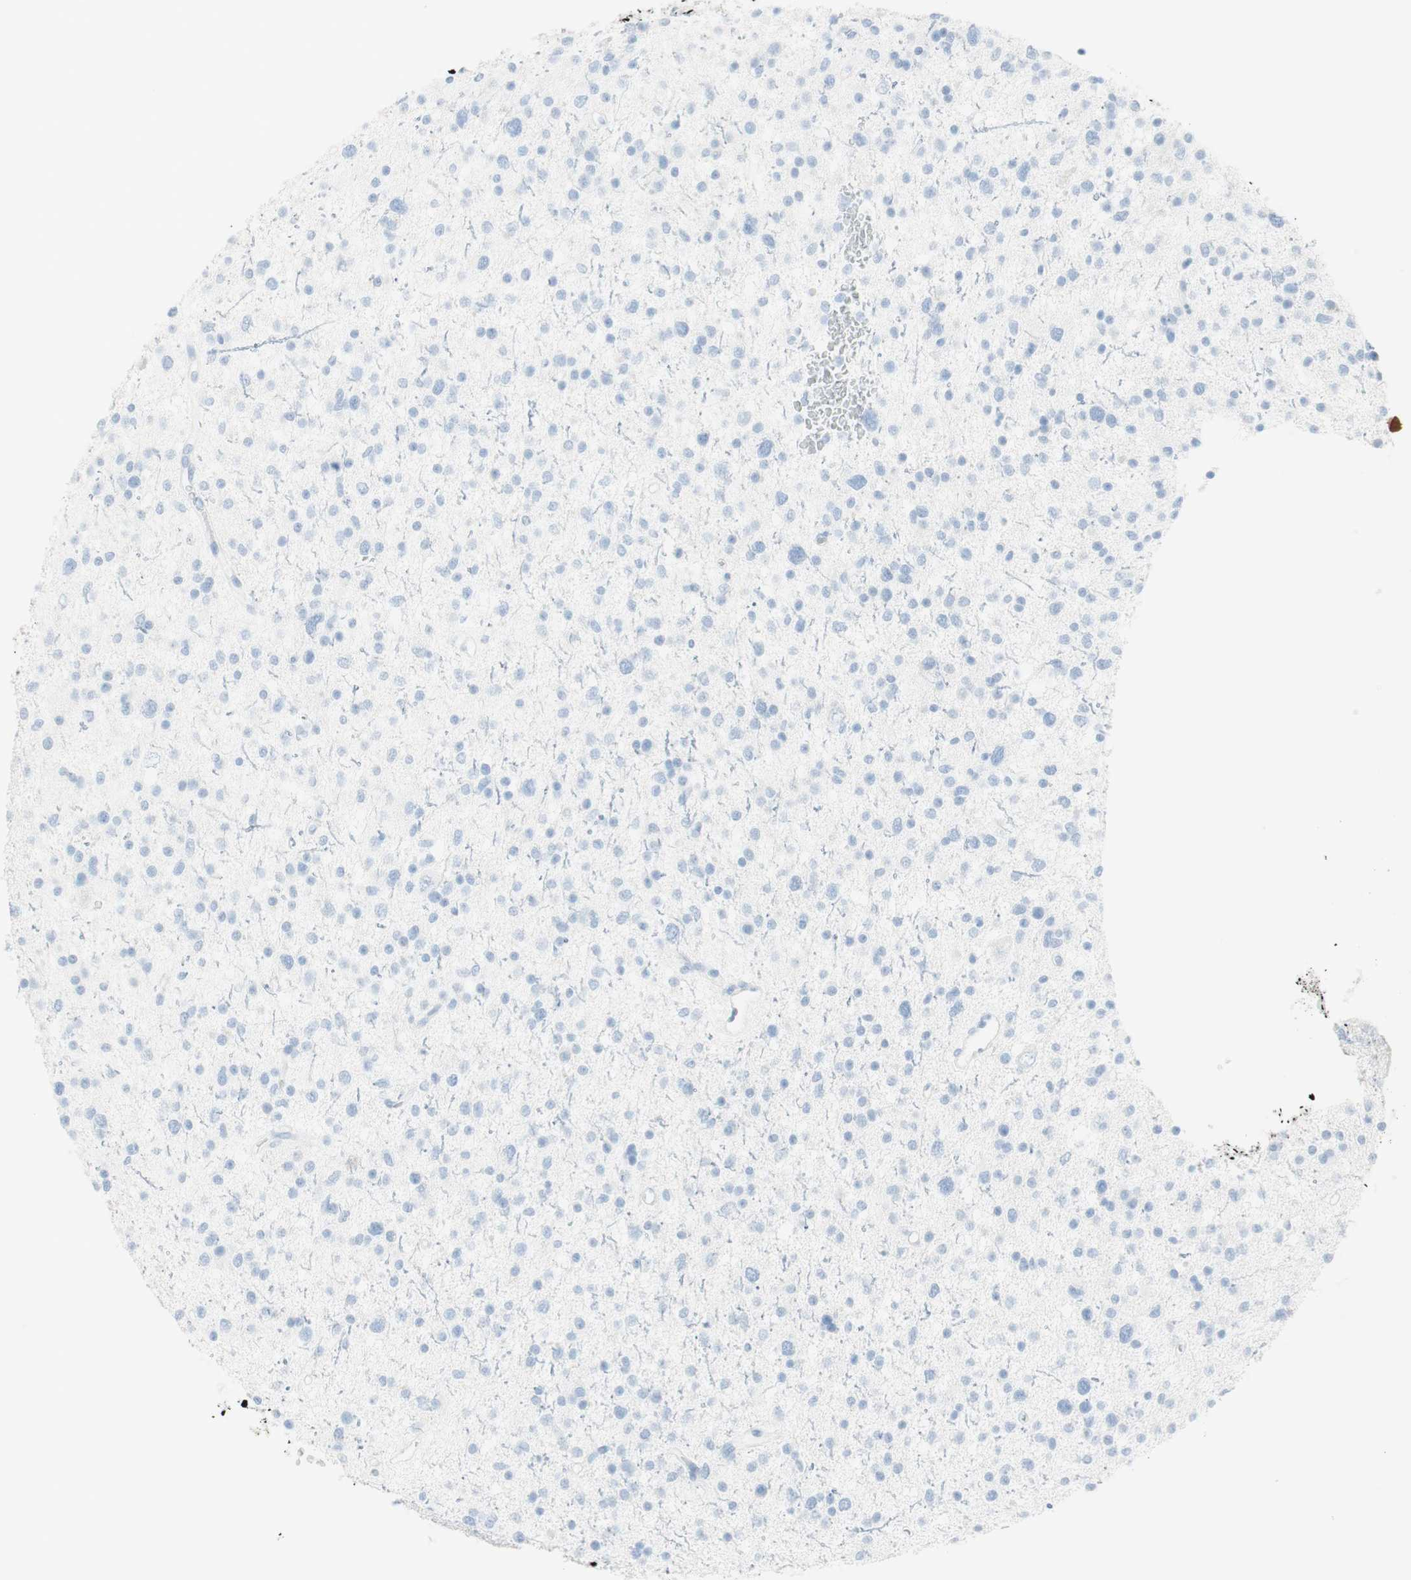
{"staining": {"intensity": "negative", "quantity": "none", "location": "none"}, "tissue": "glioma", "cell_type": "Tumor cells", "image_type": "cancer", "snomed": [{"axis": "morphology", "description": "Glioma, malignant, Low grade"}, {"axis": "topography", "description": "Brain"}], "caption": "Tumor cells are negative for protein expression in human glioma.", "gene": "NAPSA", "patient": {"sex": "female", "age": 37}}